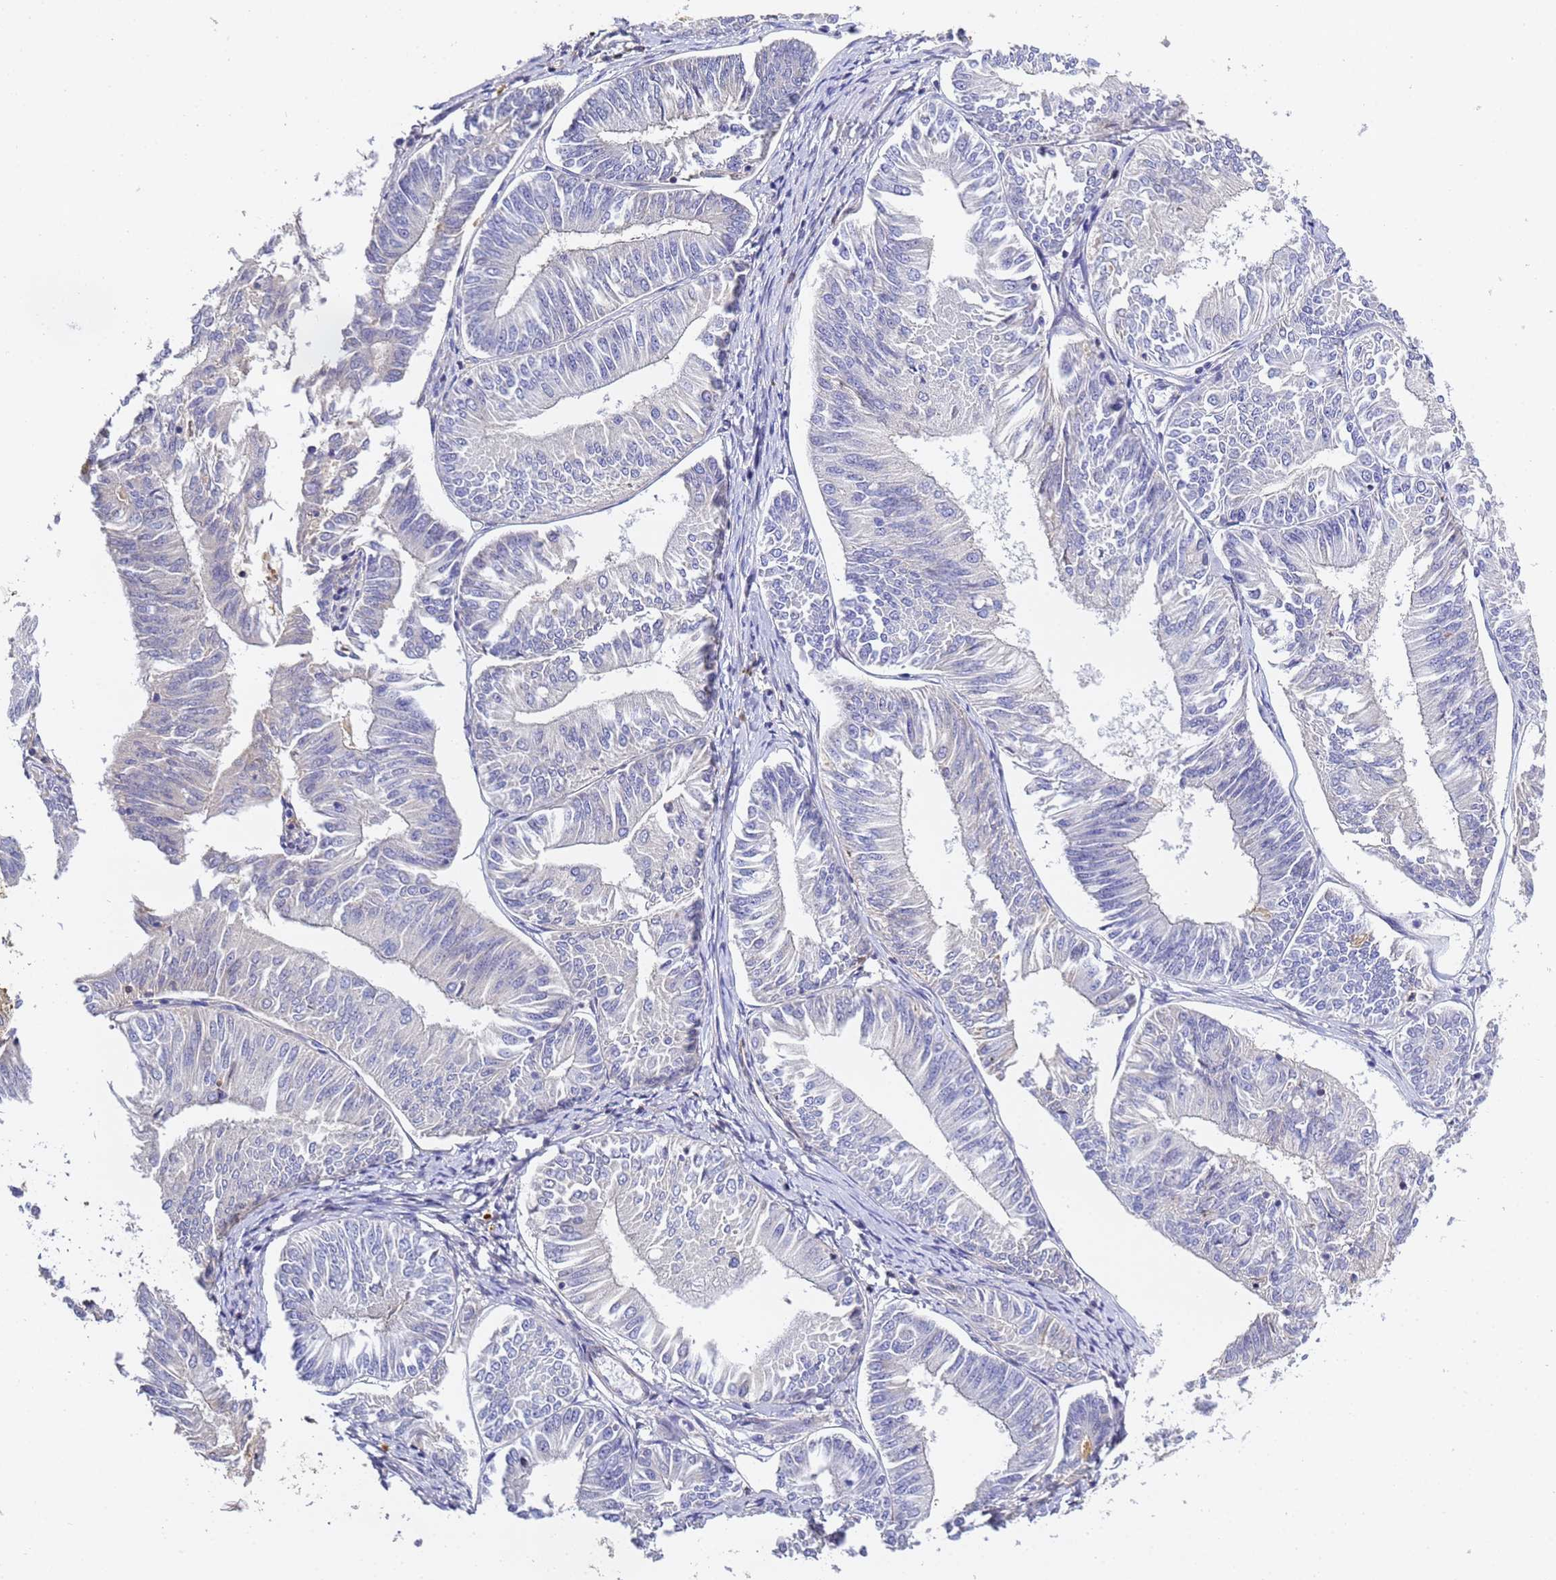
{"staining": {"intensity": "negative", "quantity": "none", "location": "none"}, "tissue": "endometrial cancer", "cell_type": "Tumor cells", "image_type": "cancer", "snomed": [{"axis": "morphology", "description": "Adenocarcinoma, NOS"}, {"axis": "topography", "description": "Endometrium"}], "caption": "Adenocarcinoma (endometrial) was stained to show a protein in brown. There is no significant expression in tumor cells. Nuclei are stained in blue.", "gene": "CFH", "patient": {"sex": "female", "age": 58}}